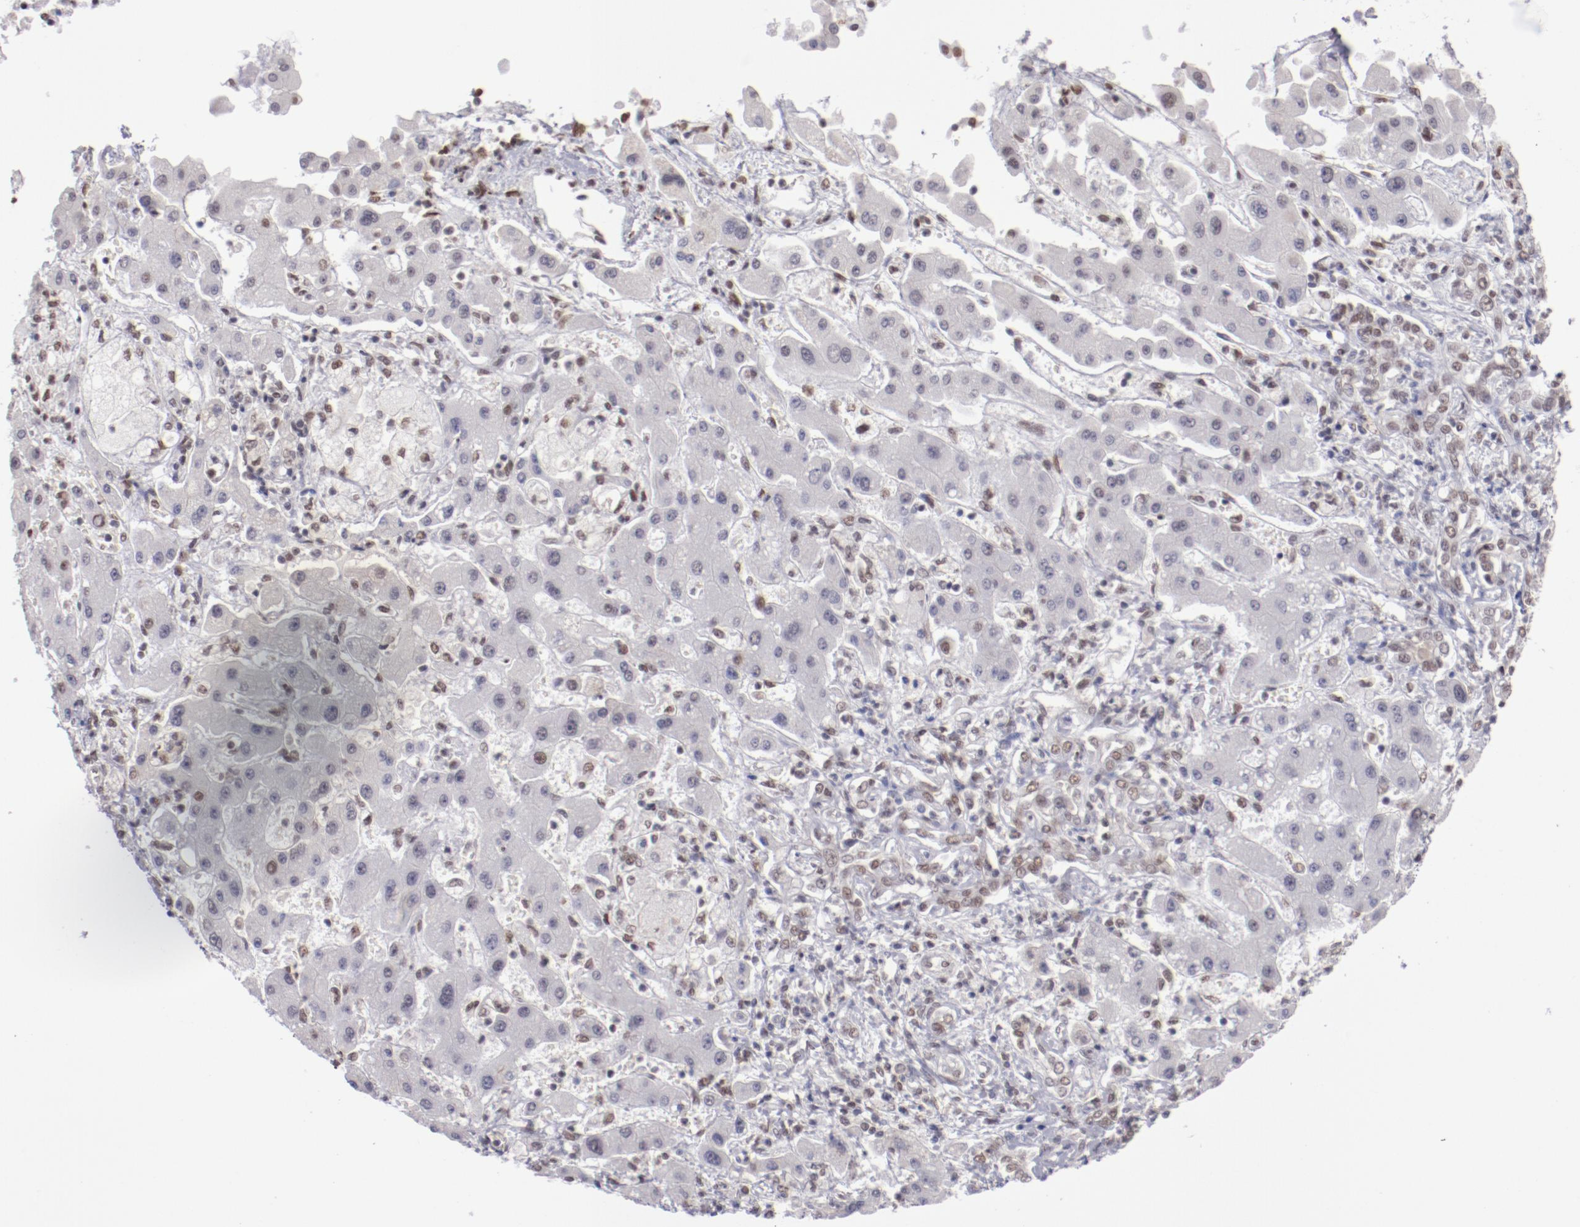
{"staining": {"intensity": "moderate", "quantity": "<25%", "location": "nuclear"}, "tissue": "liver cancer", "cell_type": "Tumor cells", "image_type": "cancer", "snomed": [{"axis": "morphology", "description": "Cholangiocarcinoma"}, {"axis": "topography", "description": "Liver"}], "caption": "This image displays liver cancer stained with IHC to label a protein in brown. The nuclear of tumor cells show moderate positivity for the protein. Nuclei are counter-stained blue.", "gene": "TFAP4", "patient": {"sex": "male", "age": 50}}